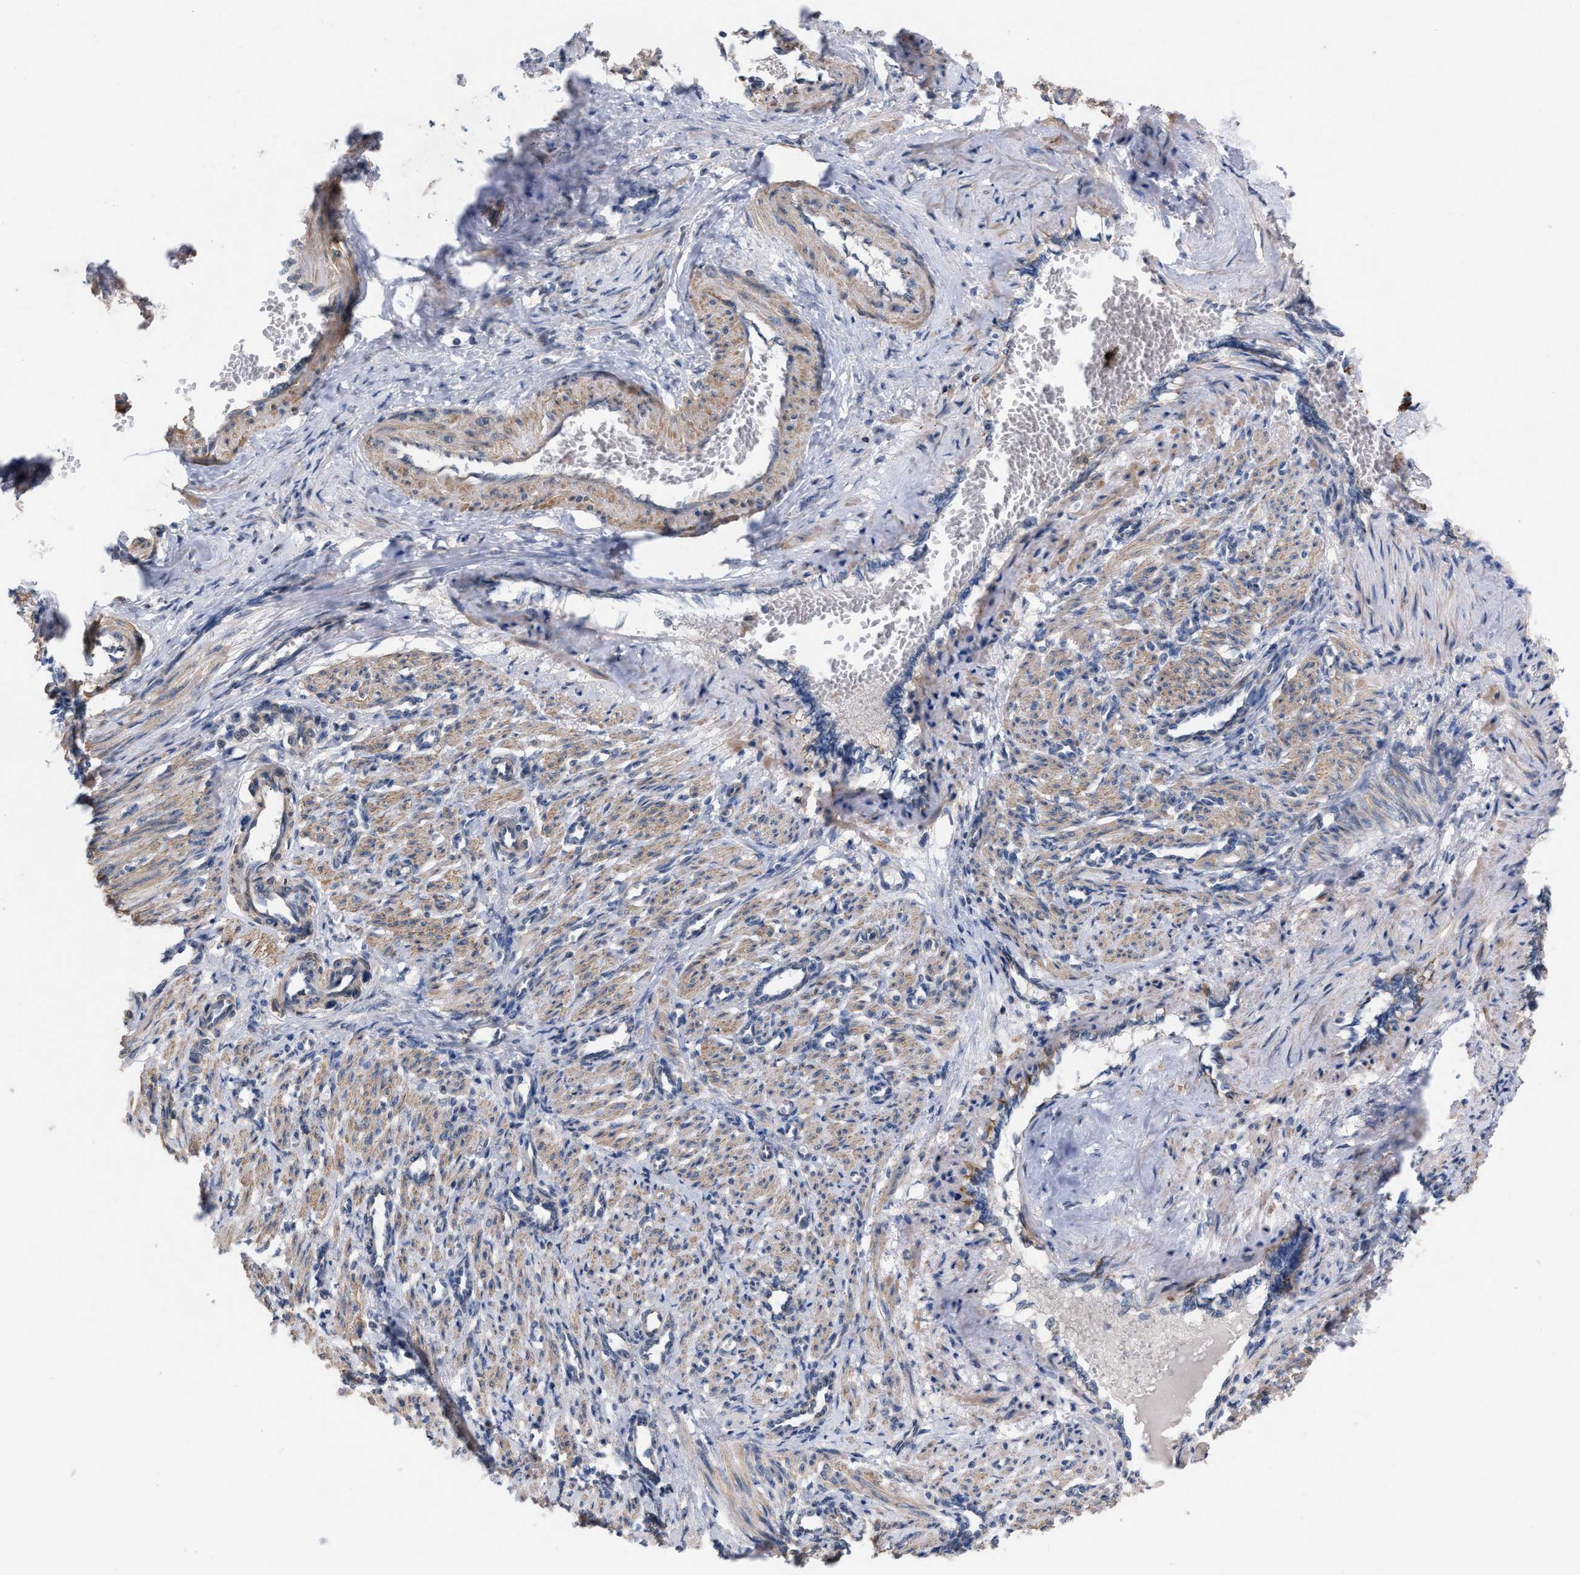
{"staining": {"intensity": "moderate", "quantity": ">75%", "location": "cytoplasmic/membranous"}, "tissue": "smooth muscle", "cell_type": "Smooth muscle cells", "image_type": "normal", "snomed": [{"axis": "morphology", "description": "Normal tissue, NOS"}, {"axis": "topography", "description": "Endometrium"}], "caption": "Protein analysis of normal smooth muscle shows moderate cytoplasmic/membranous staining in approximately >75% of smooth muscle cells. The staining is performed using DAB (3,3'-diaminobenzidine) brown chromogen to label protein expression. The nuclei are counter-stained blue using hematoxylin.", "gene": "TMEM131", "patient": {"sex": "female", "age": 33}}